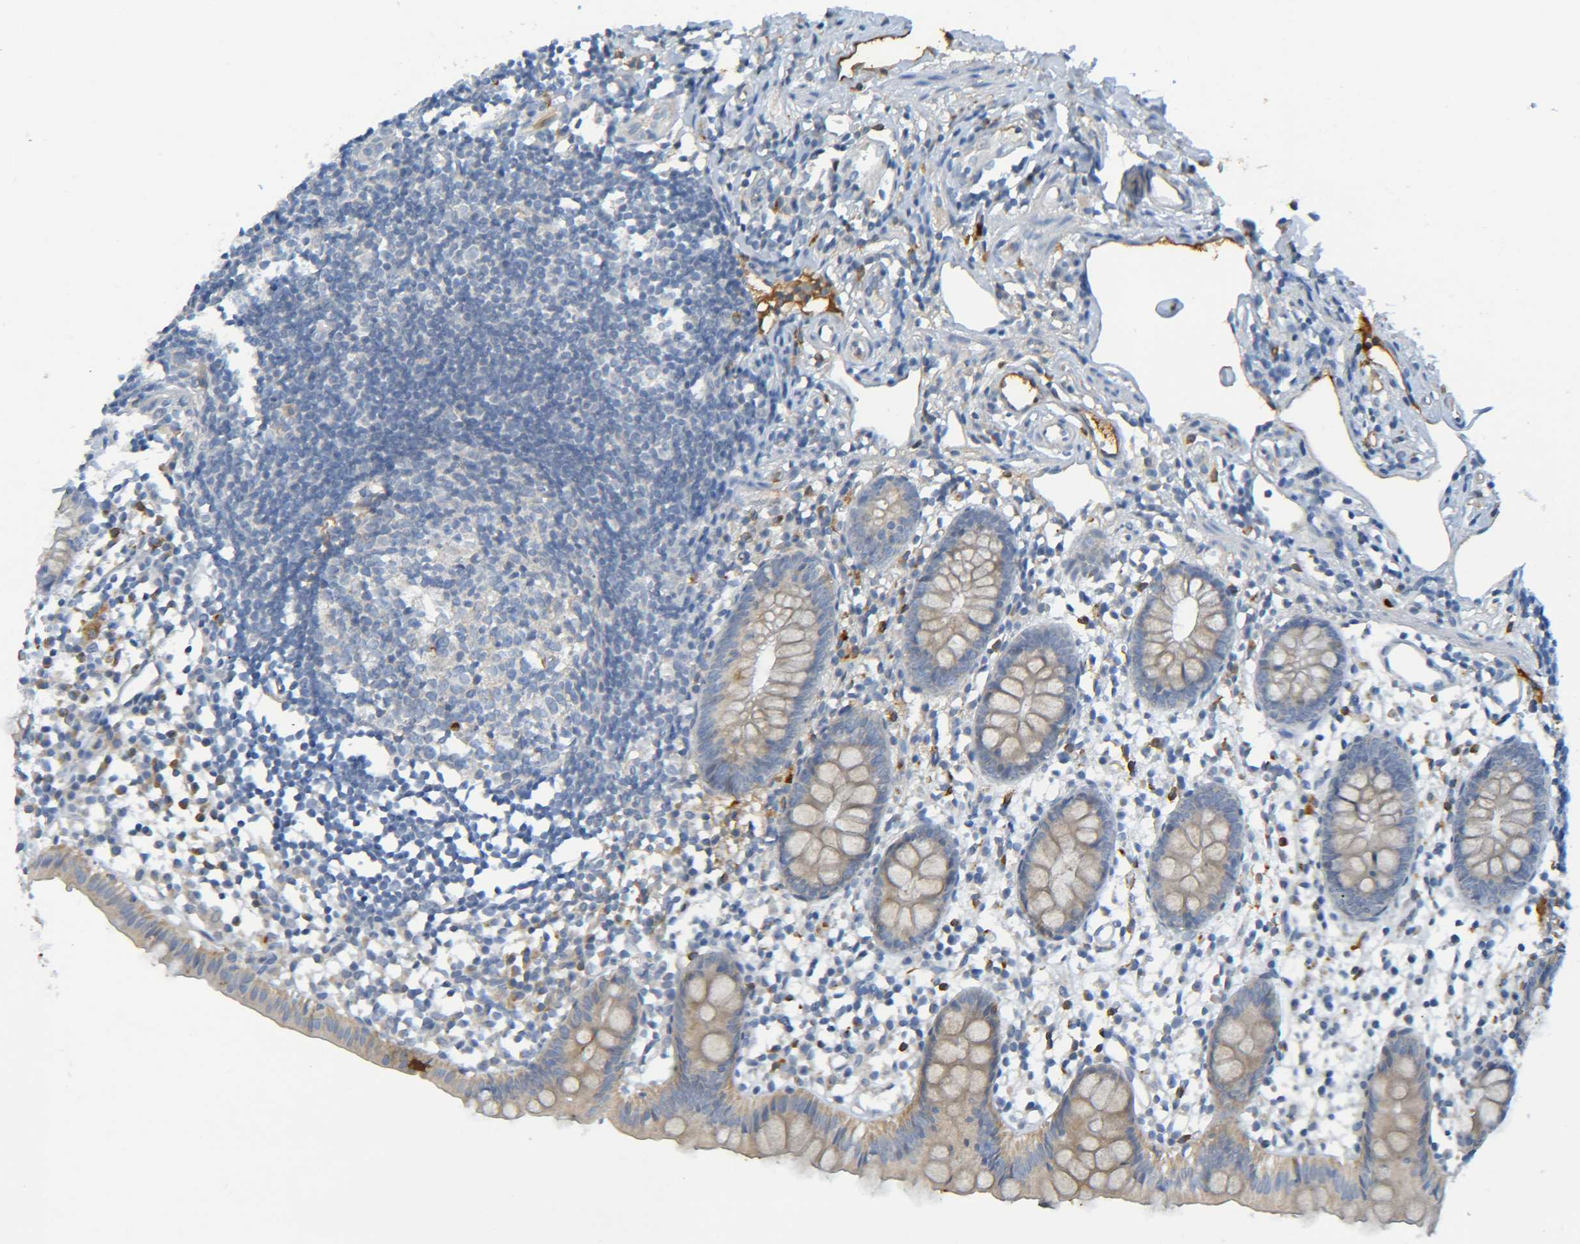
{"staining": {"intensity": "weak", "quantity": ">75%", "location": "cytoplasmic/membranous"}, "tissue": "appendix", "cell_type": "Glandular cells", "image_type": "normal", "snomed": [{"axis": "morphology", "description": "Normal tissue, NOS"}, {"axis": "topography", "description": "Appendix"}], "caption": "Protein expression analysis of benign appendix reveals weak cytoplasmic/membranous expression in approximately >75% of glandular cells.", "gene": "C1QA", "patient": {"sex": "female", "age": 20}}